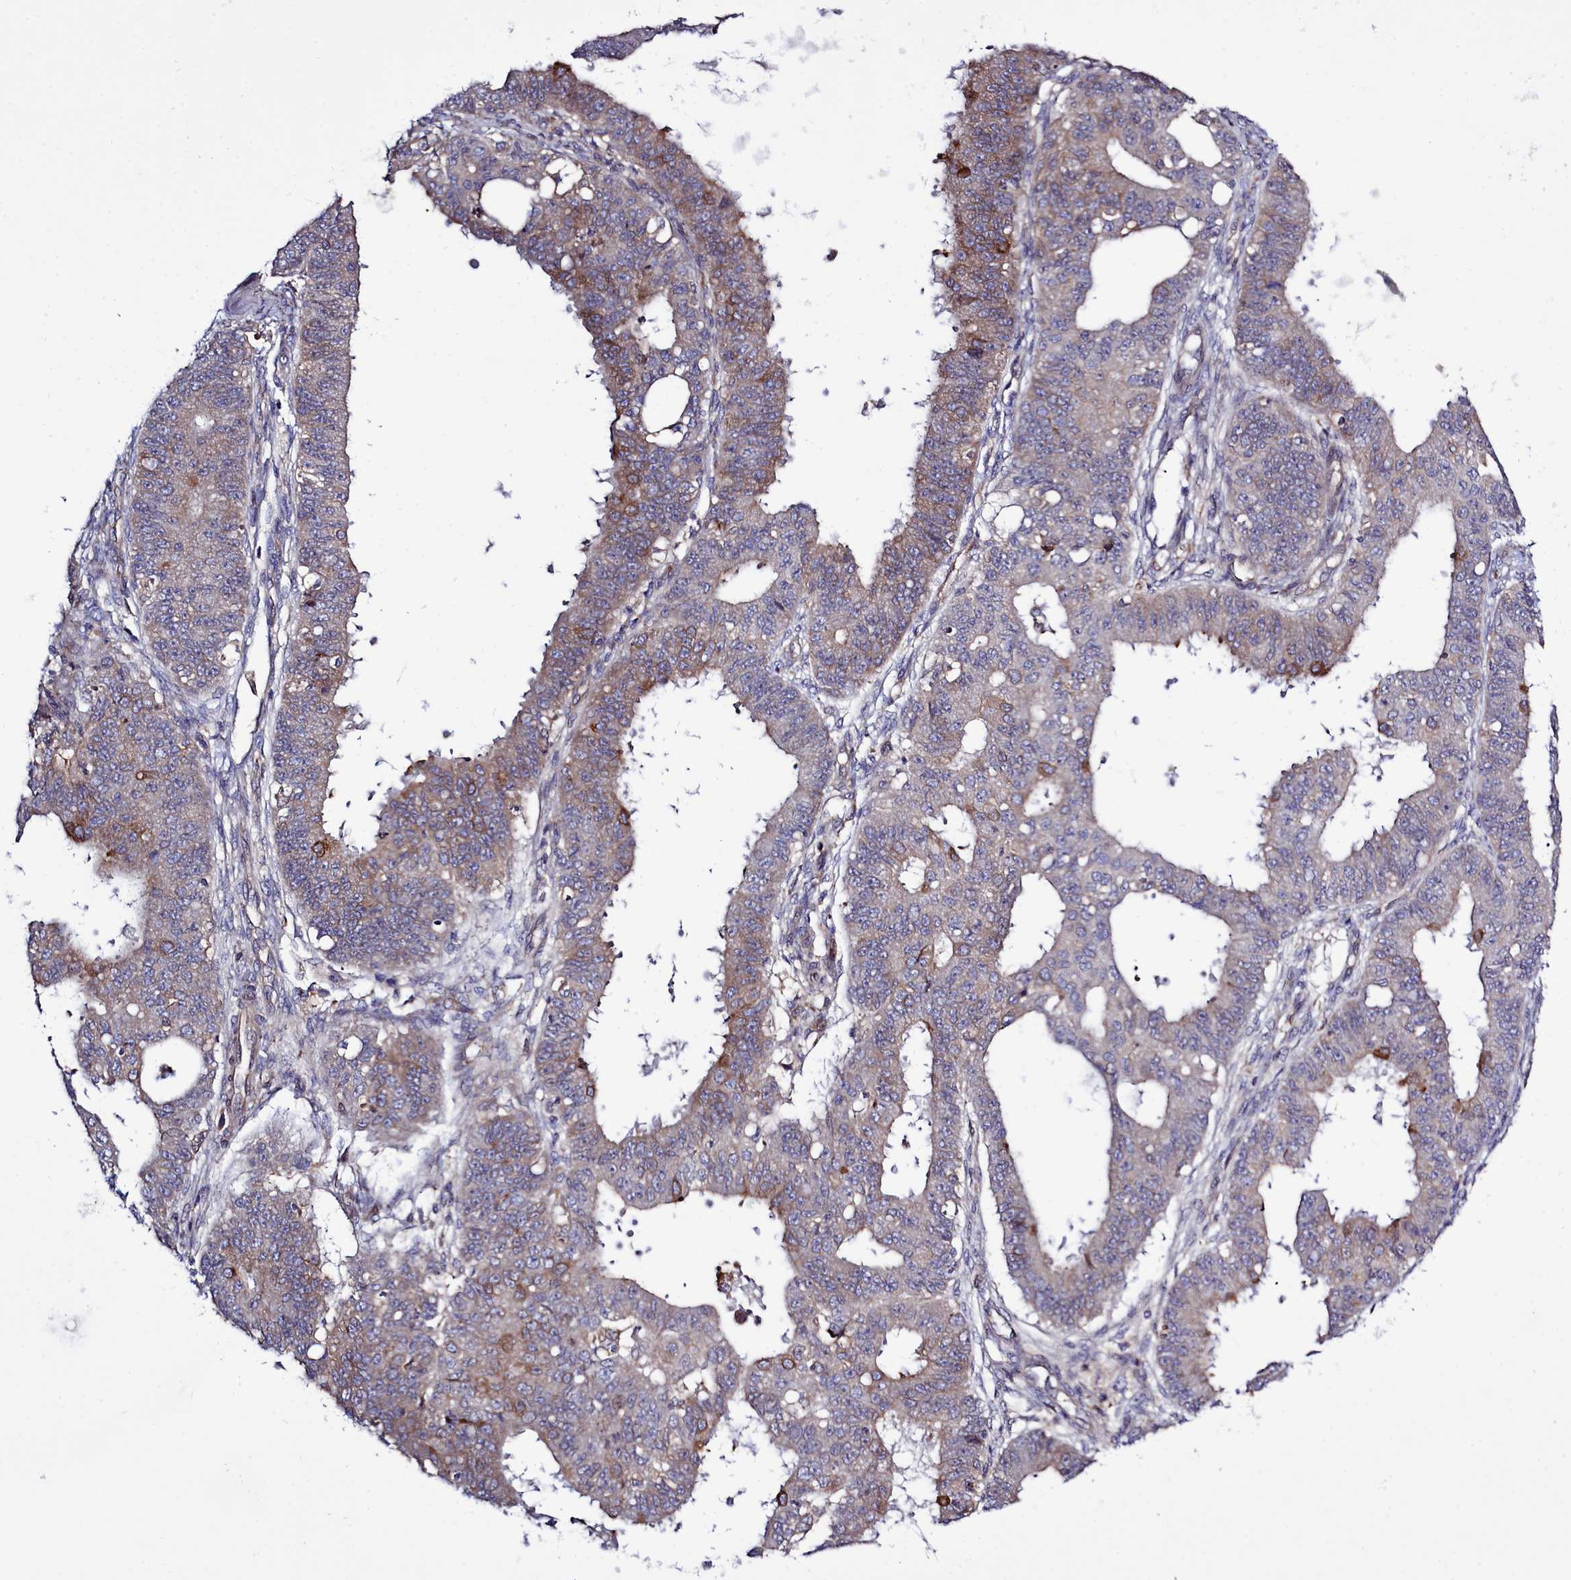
{"staining": {"intensity": "moderate", "quantity": "<25%", "location": "cytoplasmic/membranous"}, "tissue": "ovarian cancer", "cell_type": "Tumor cells", "image_type": "cancer", "snomed": [{"axis": "morphology", "description": "Carcinoma, endometroid"}, {"axis": "topography", "description": "Appendix"}, {"axis": "topography", "description": "Ovary"}], "caption": "Brown immunohistochemical staining in ovarian endometroid carcinoma shows moderate cytoplasmic/membranous staining in approximately <25% of tumor cells.", "gene": "RAPGEF4", "patient": {"sex": "female", "age": 42}}